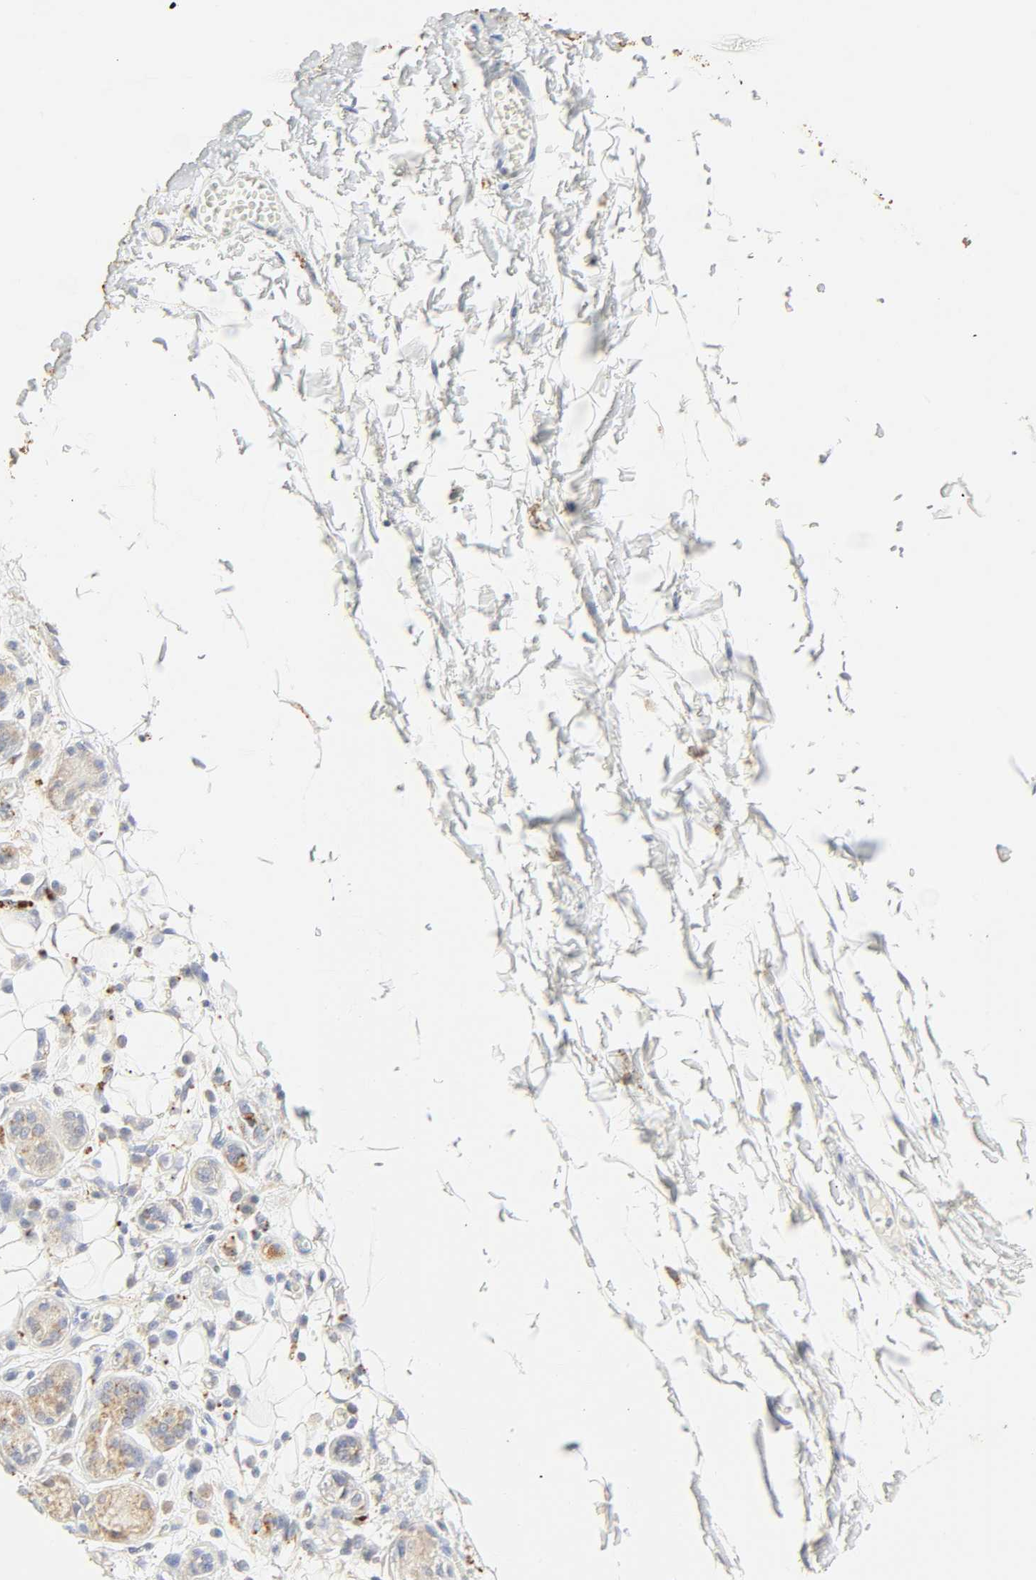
{"staining": {"intensity": "negative", "quantity": "none", "location": "none"}, "tissue": "soft tissue", "cell_type": "Fibroblasts", "image_type": "normal", "snomed": [{"axis": "morphology", "description": "Normal tissue, NOS"}, {"axis": "morphology", "description": "Inflammation, NOS"}, {"axis": "topography", "description": "Vascular tissue"}, {"axis": "topography", "description": "Salivary gland"}], "caption": "This is an immunohistochemistry histopathology image of normal soft tissue. There is no staining in fibroblasts.", "gene": "CAMK2A", "patient": {"sex": "female", "age": 75}}